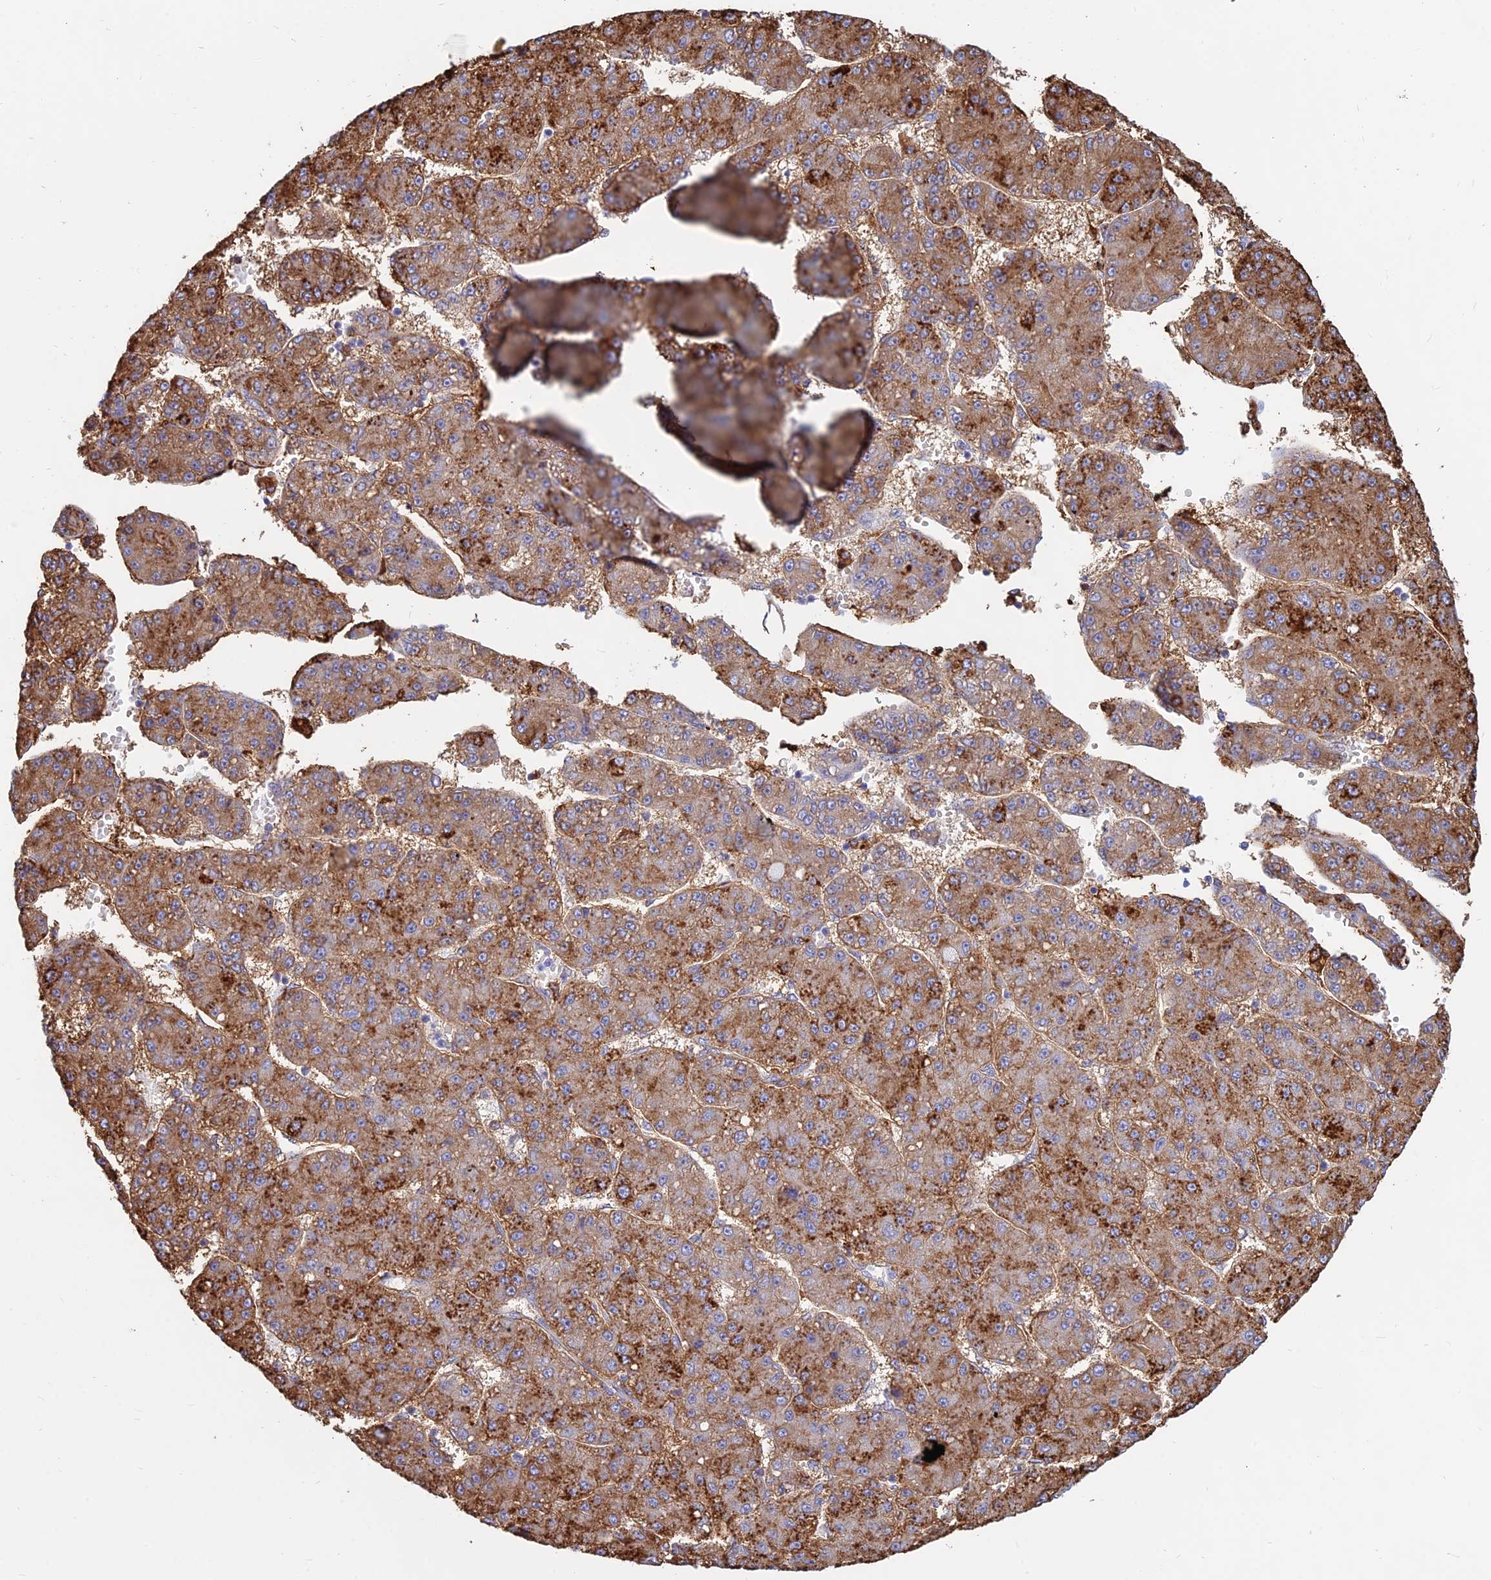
{"staining": {"intensity": "moderate", "quantity": ">75%", "location": "cytoplasmic/membranous"}, "tissue": "liver cancer", "cell_type": "Tumor cells", "image_type": "cancer", "snomed": [{"axis": "morphology", "description": "Carcinoma, Hepatocellular, NOS"}, {"axis": "topography", "description": "Liver"}], "caption": "The immunohistochemical stain labels moderate cytoplasmic/membranous expression in tumor cells of liver hepatocellular carcinoma tissue.", "gene": "HLA-DRB1", "patient": {"sex": "male", "age": 67}}